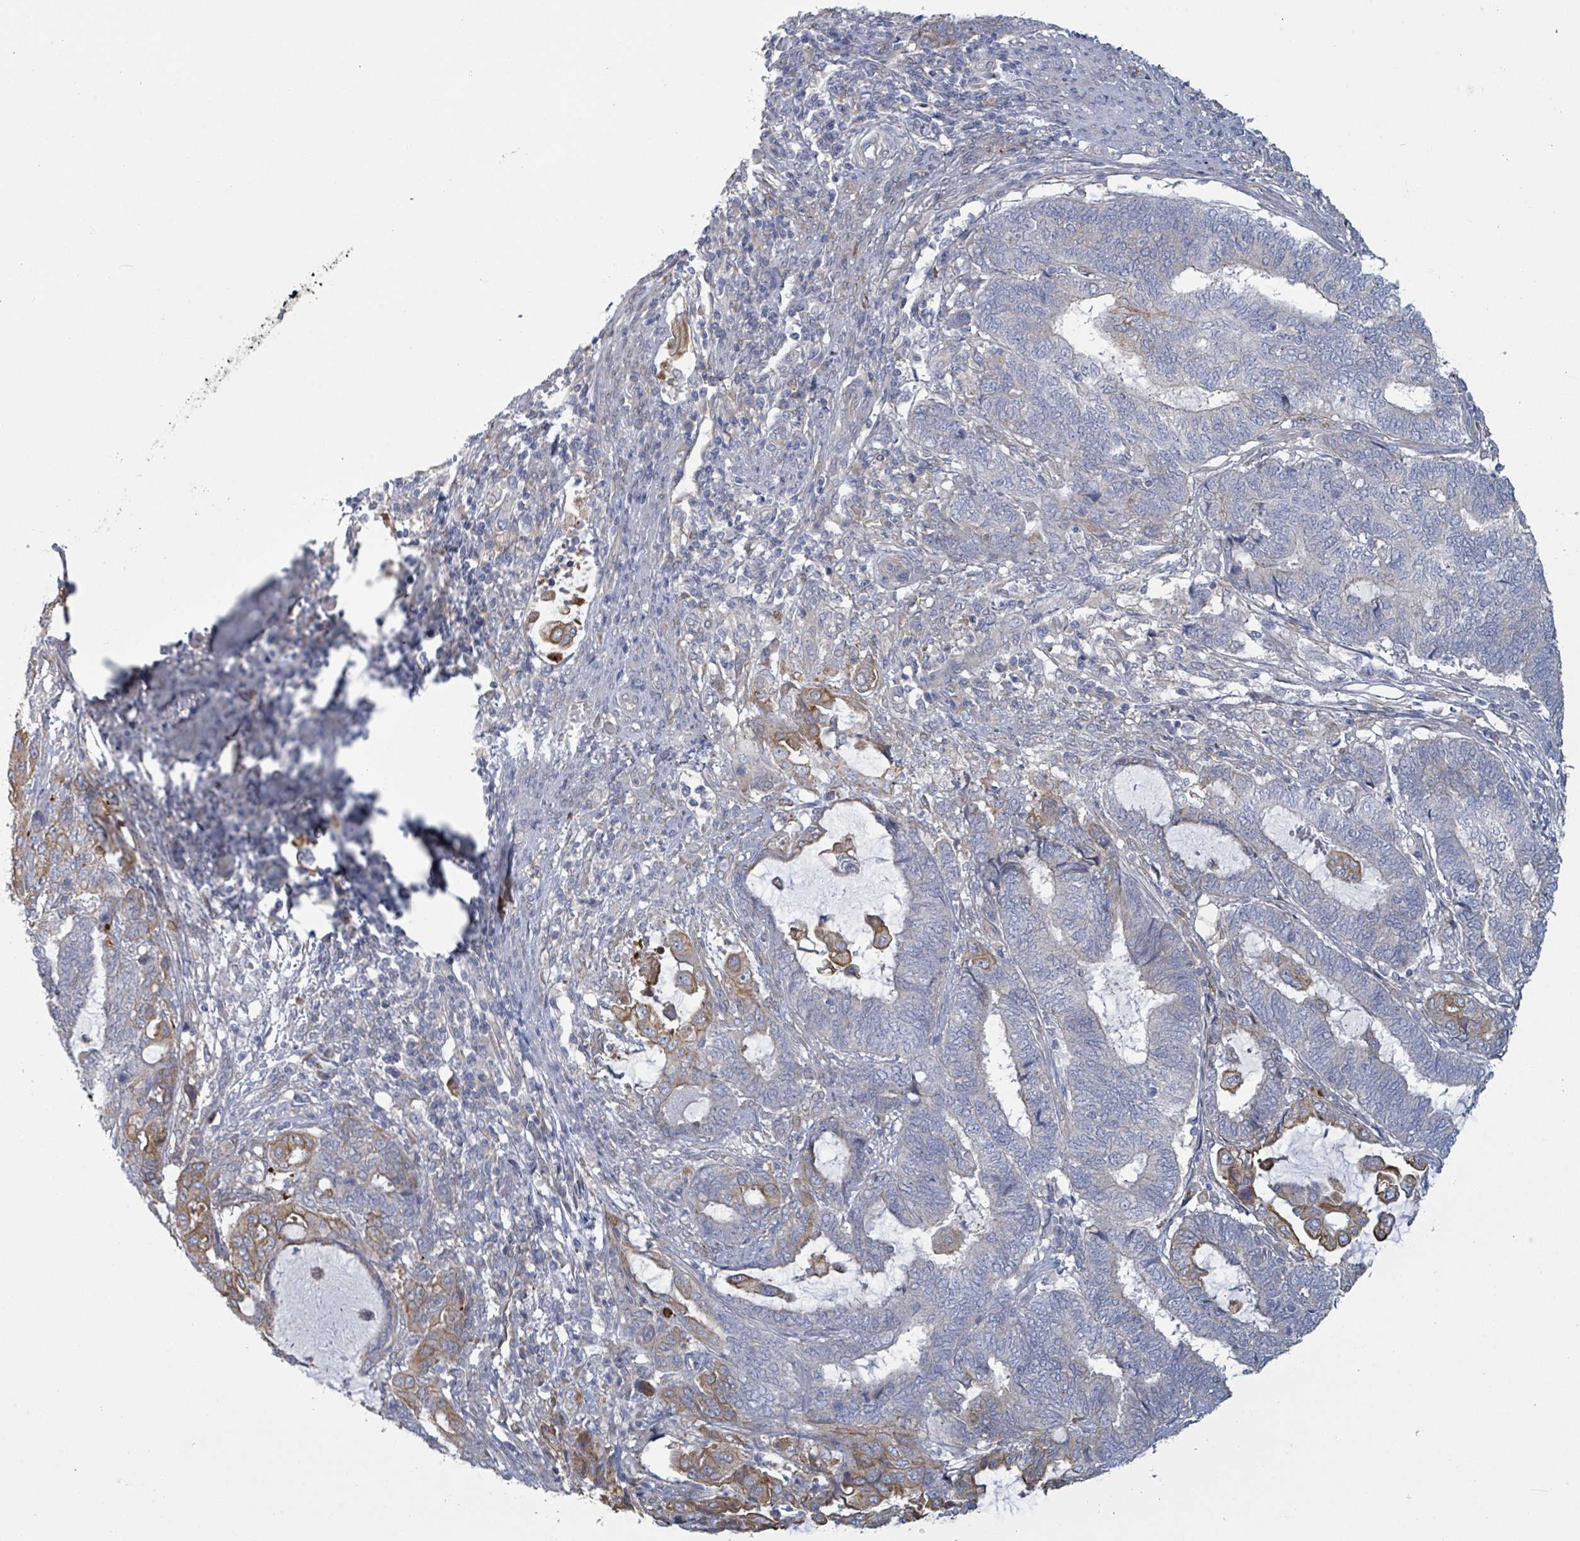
{"staining": {"intensity": "moderate", "quantity": "<25%", "location": "cytoplasmic/membranous"}, "tissue": "endometrial cancer", "cell_type": "Tumor cells", "image_type": "cancer", "snomed": [{"axis": "morphology", "description": "Adenocarcinoma, NOS"}, {"axis": "topography", "description": "Uterus"}, {"axis": "topography", "description": "Endometrium"}], "caption": "The histopathology image displays immunohistochemical staining of endometrial cancer (adenocarcinoma). There is moderate cytoplasmic/membranous positivity is present in about <25% of tumor cells. (DAB (3,3'-diaminobenzidine) IHC with brightfield microscopy, high magnification).", "gene": "COL13A1", "patient": {"sex": "female", "age": 70}}